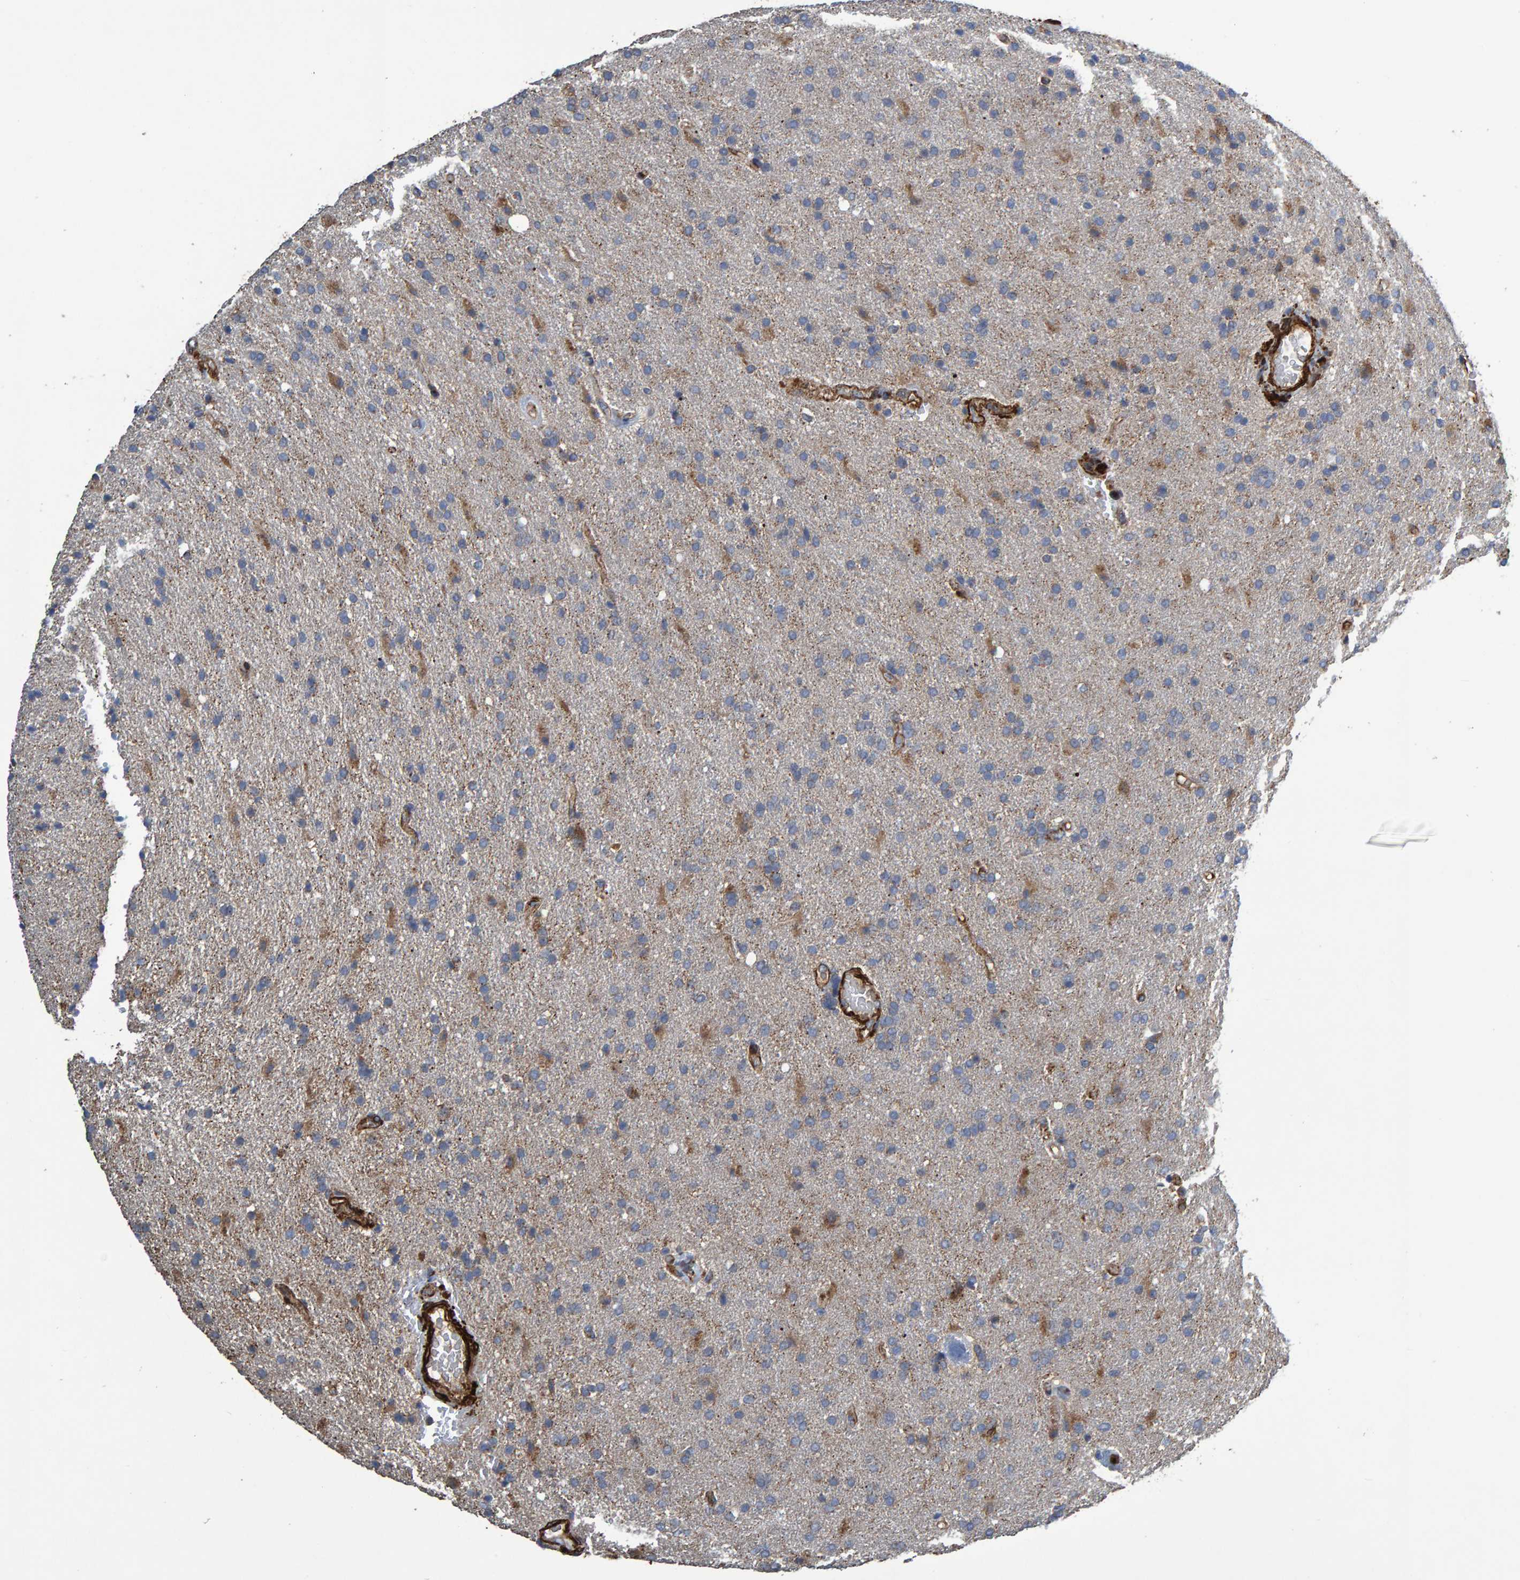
{"staining": {"intensity": "weak", "quantity": "25%-75%", "location": "cytoplasmic/membranous"}, "tissue": "glioma", "cell_type": "Tumor cells", "image_type": "cancer", "snomed": [{"axis": "morphology", "description": "Glioma, malignant, High grade"}, {"axis": "topography", "description": "Brain"}], "caption": "This is a histology image of immunohistochemistry staining of glioma, which shows weak expression in the cytoplasmic/membranous of tumor cells.", "gene": "SLIT2", "patient": {"sex": "male", "age": 72}}